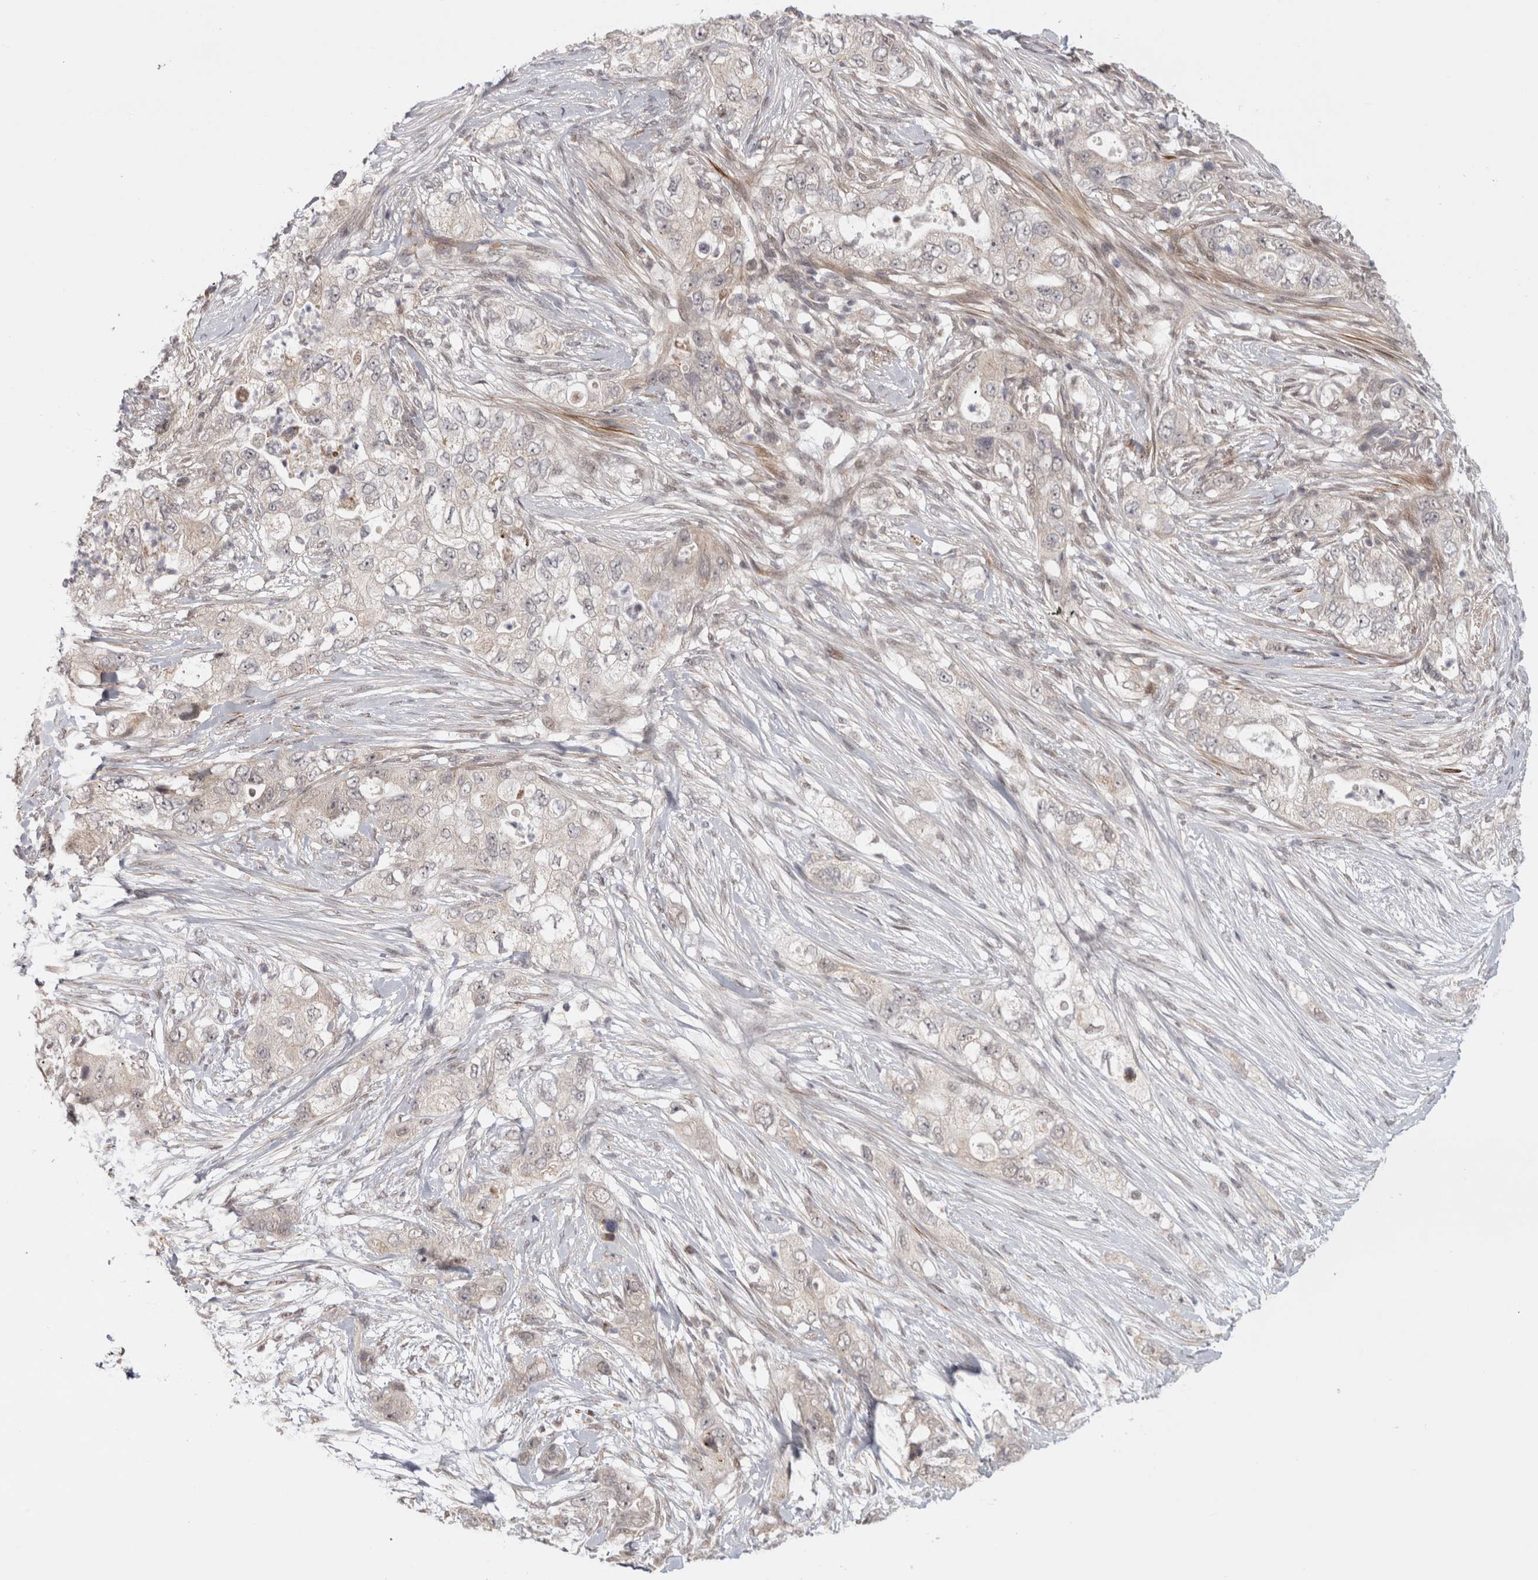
{"staining": {"intensity": "negative", "quantity": "none", "location": "none"}, "tissue": "pancreatic cancer", "cell_type": "Tumor cells", "image_type": "cancer", "snomed": [{"axis": "morphology", "description": "Adenocarcinoma, NOS"}, {"axis": "topography", "description": "Pancreas"}], "caption": "The photomicrograph exhibits no significant staining in tumor cells of pancreatic cancer (adenocarcinoma).", "gene": "ZNF318", "patient": {"sex": "female", "age": 73}}